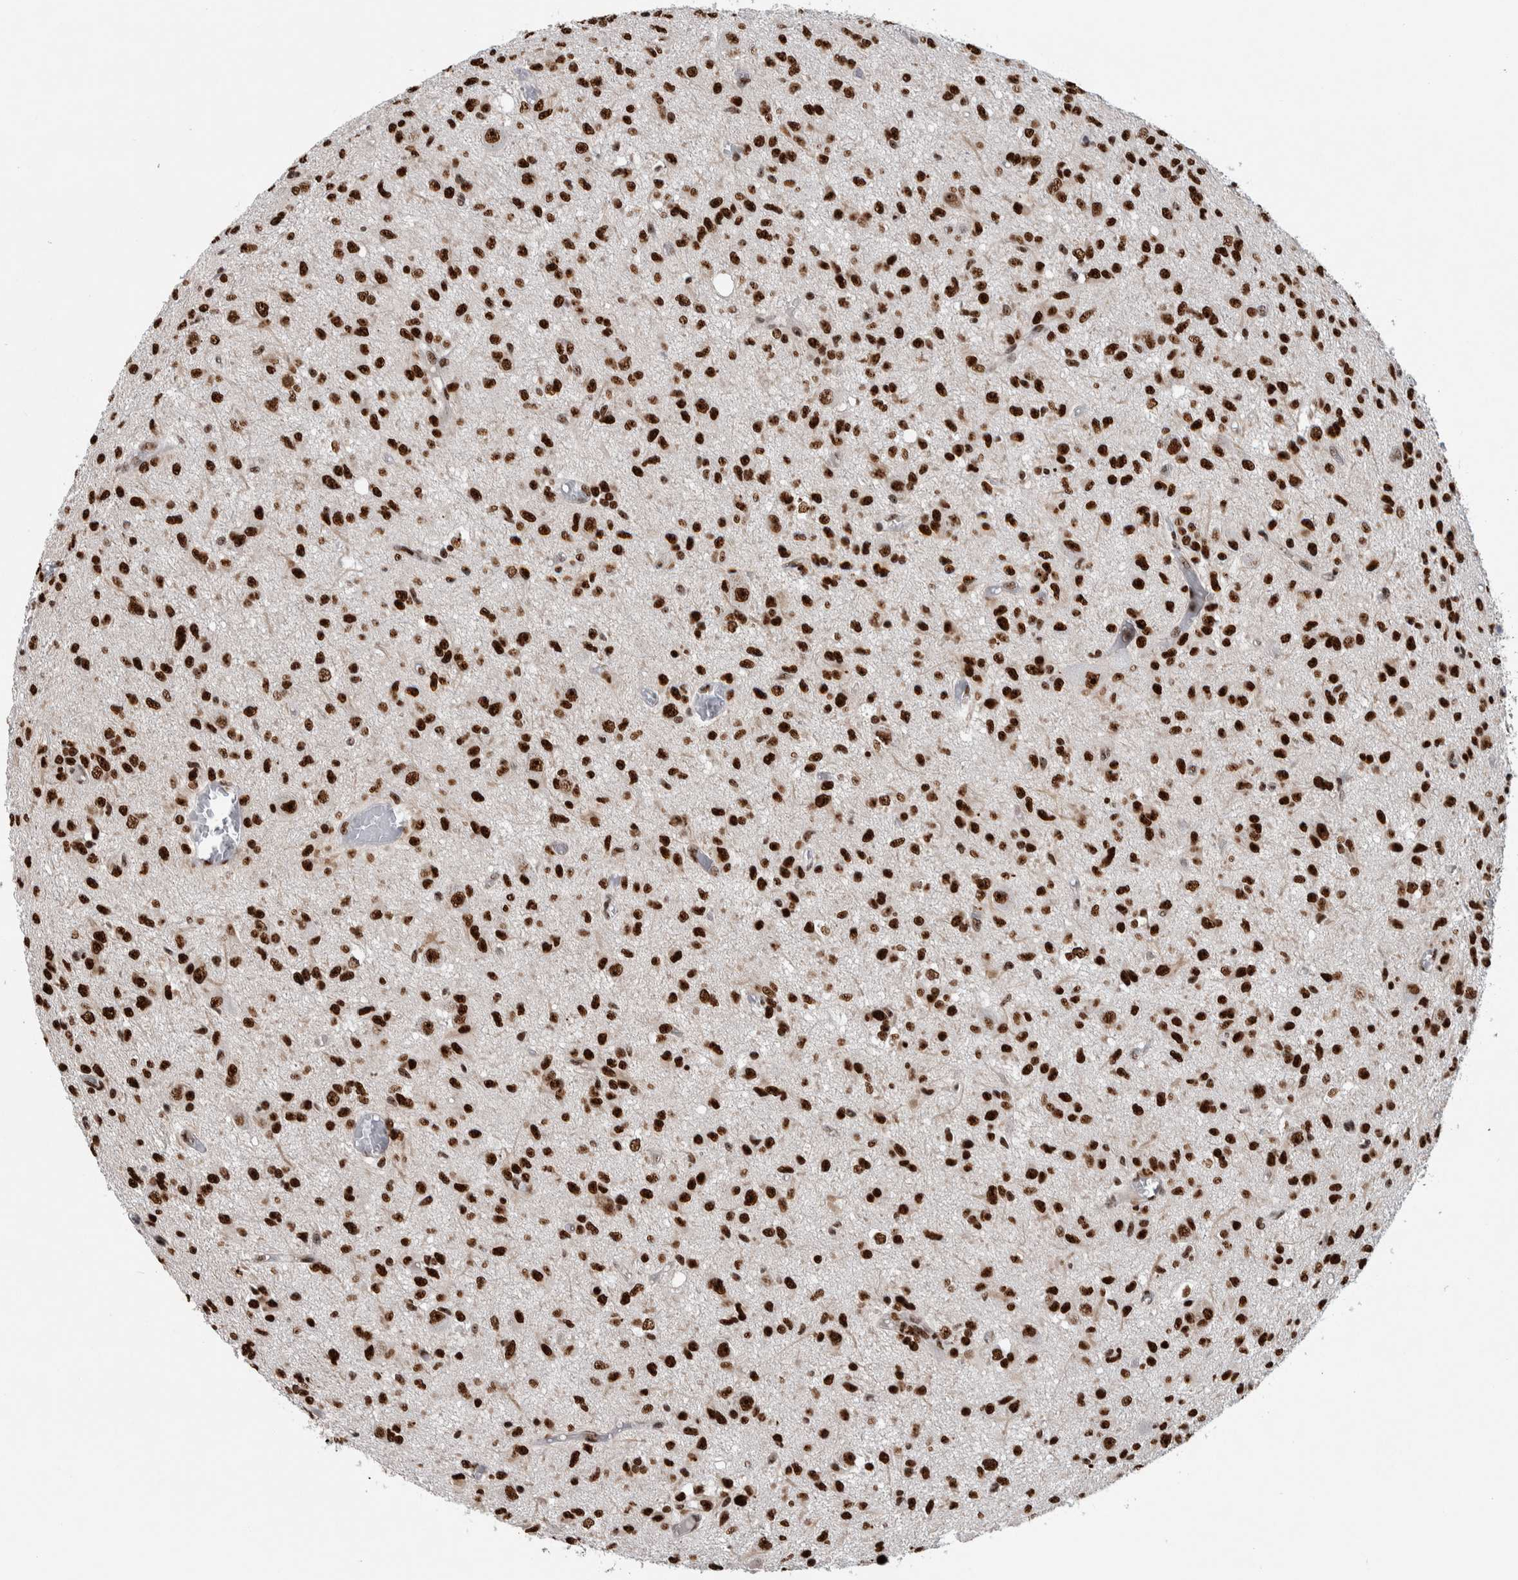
{"staining": {"intensity": "strong", "quantity": ">75%", "location": "nuclear"}, "tissue": "glioma", "cell_type": "Tumor cells", "image_type": "cancer", "snomed": [{"axis": "morphology", "description": "Glioma, malignant, High grade"}, {"axis": "topography", "description": "Brain"}], "caption": "Glioma stained with a protein marker exhibits strong staining in tumor cells.", "gene": "NCL", "patient": {"sex": "female", "age": 59}}